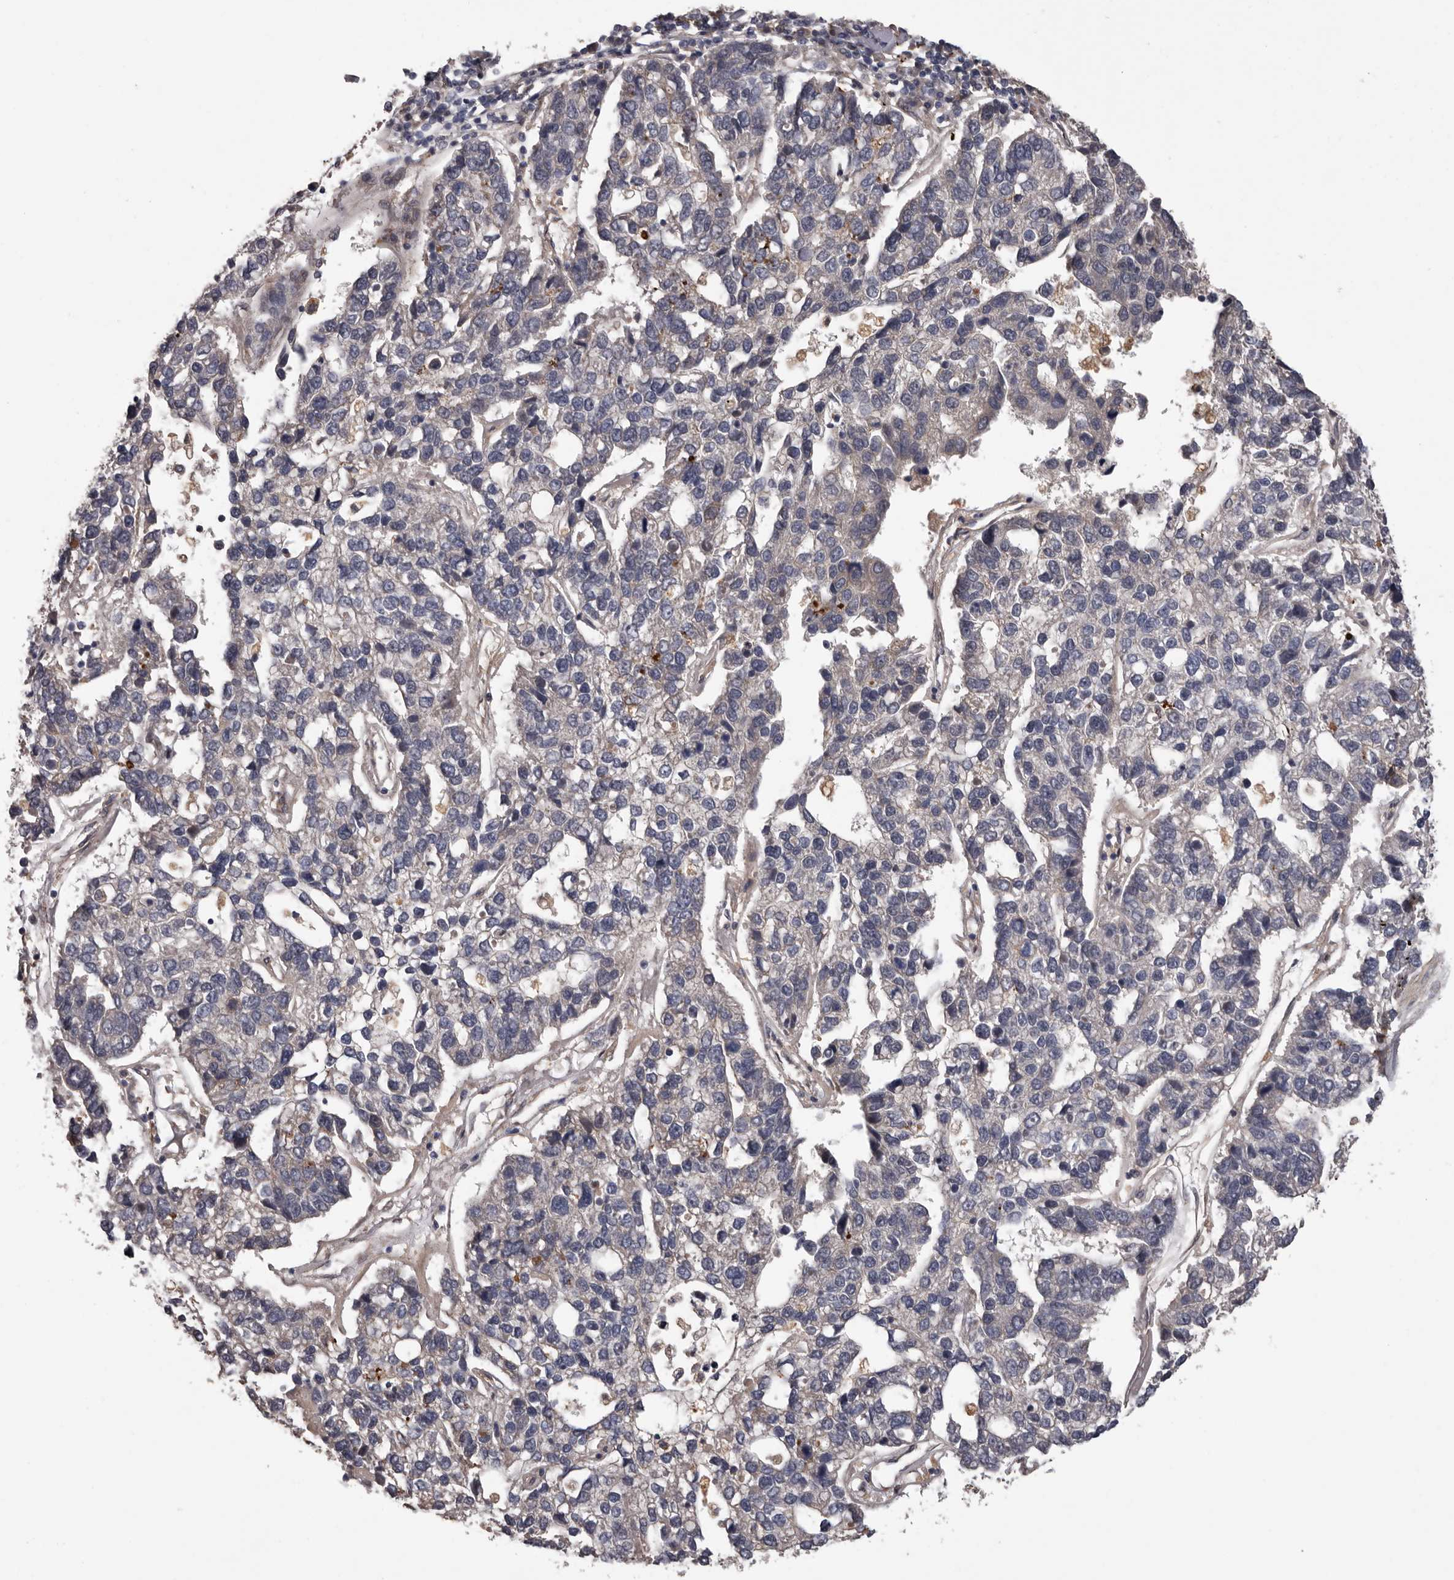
{"staining": {"intensity": "negative", "quantity": "none", "location": "none"}, "tissue": "pancreatic cancer", "cell_type": "Tumor cells", "image_type": "cancer", "snomed": [{"axis": "morphology", "description": "Adenocarcinoma, NOS"}, {"axis": "topography", "description": "Pancreas"}], "caption": "An image of human pancreatic cancer is negative for staining in tumor cells.", "gene": "PRKD1", "patient": {"sex": "female", "age": 61}}